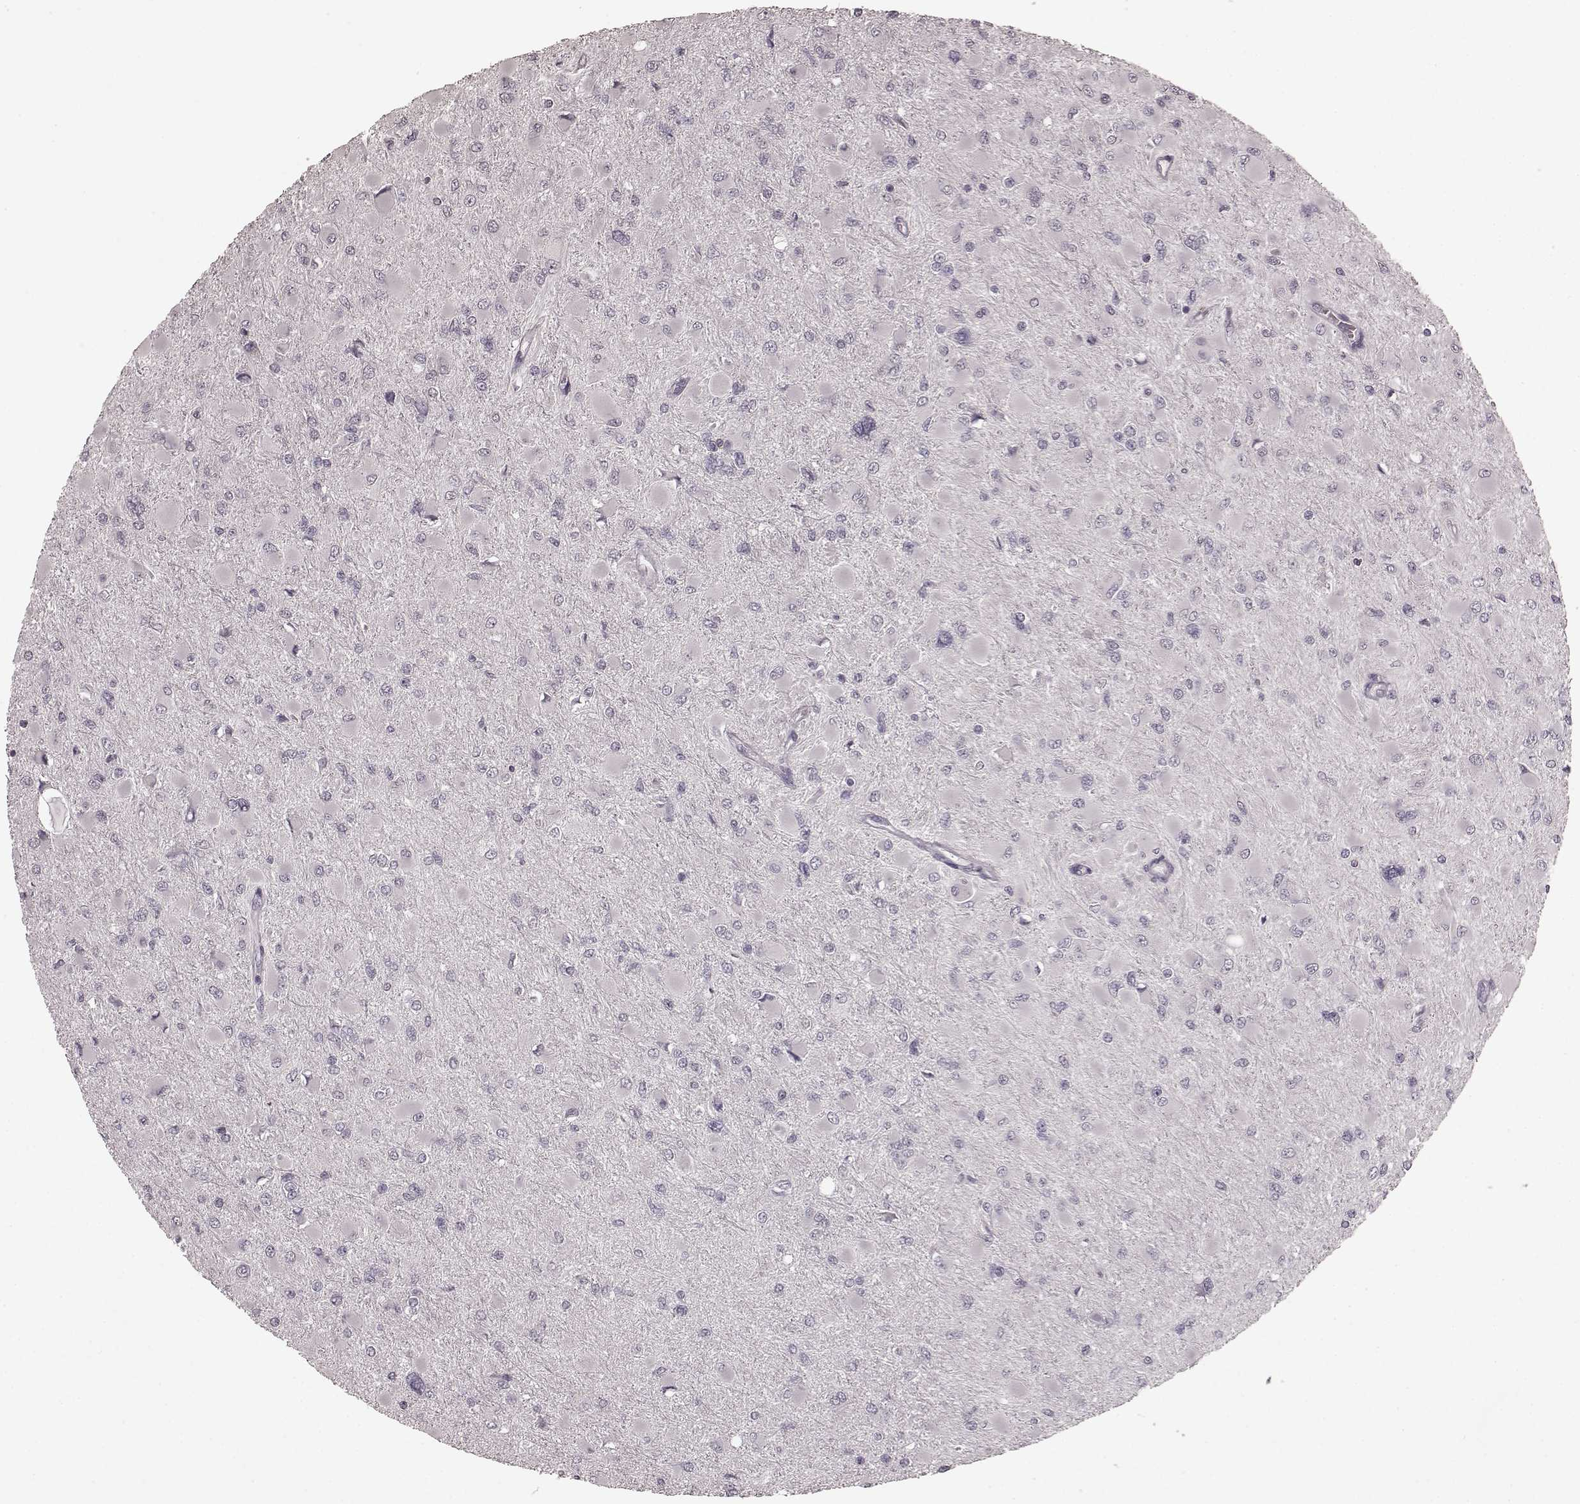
{"staining": {"intensity": "negative", "quantity": "none", "location": "none"}, "tissue": "glioma", "cell_type": "Tumor cells", "image_type": "cancer", "snomed": [{"axis": "morphology", "description": "Glioma, malignant, High grade"}, {"axis": "topography", "description": "Cerebral cortex"}], "caption": "This is an immunohistochemistry (IHC) micrograph of human malignant high-grade glioma. There is no positivity in tumor cells.", "gene": "CD28", "patient": {"sex": "female", "age": 36}}